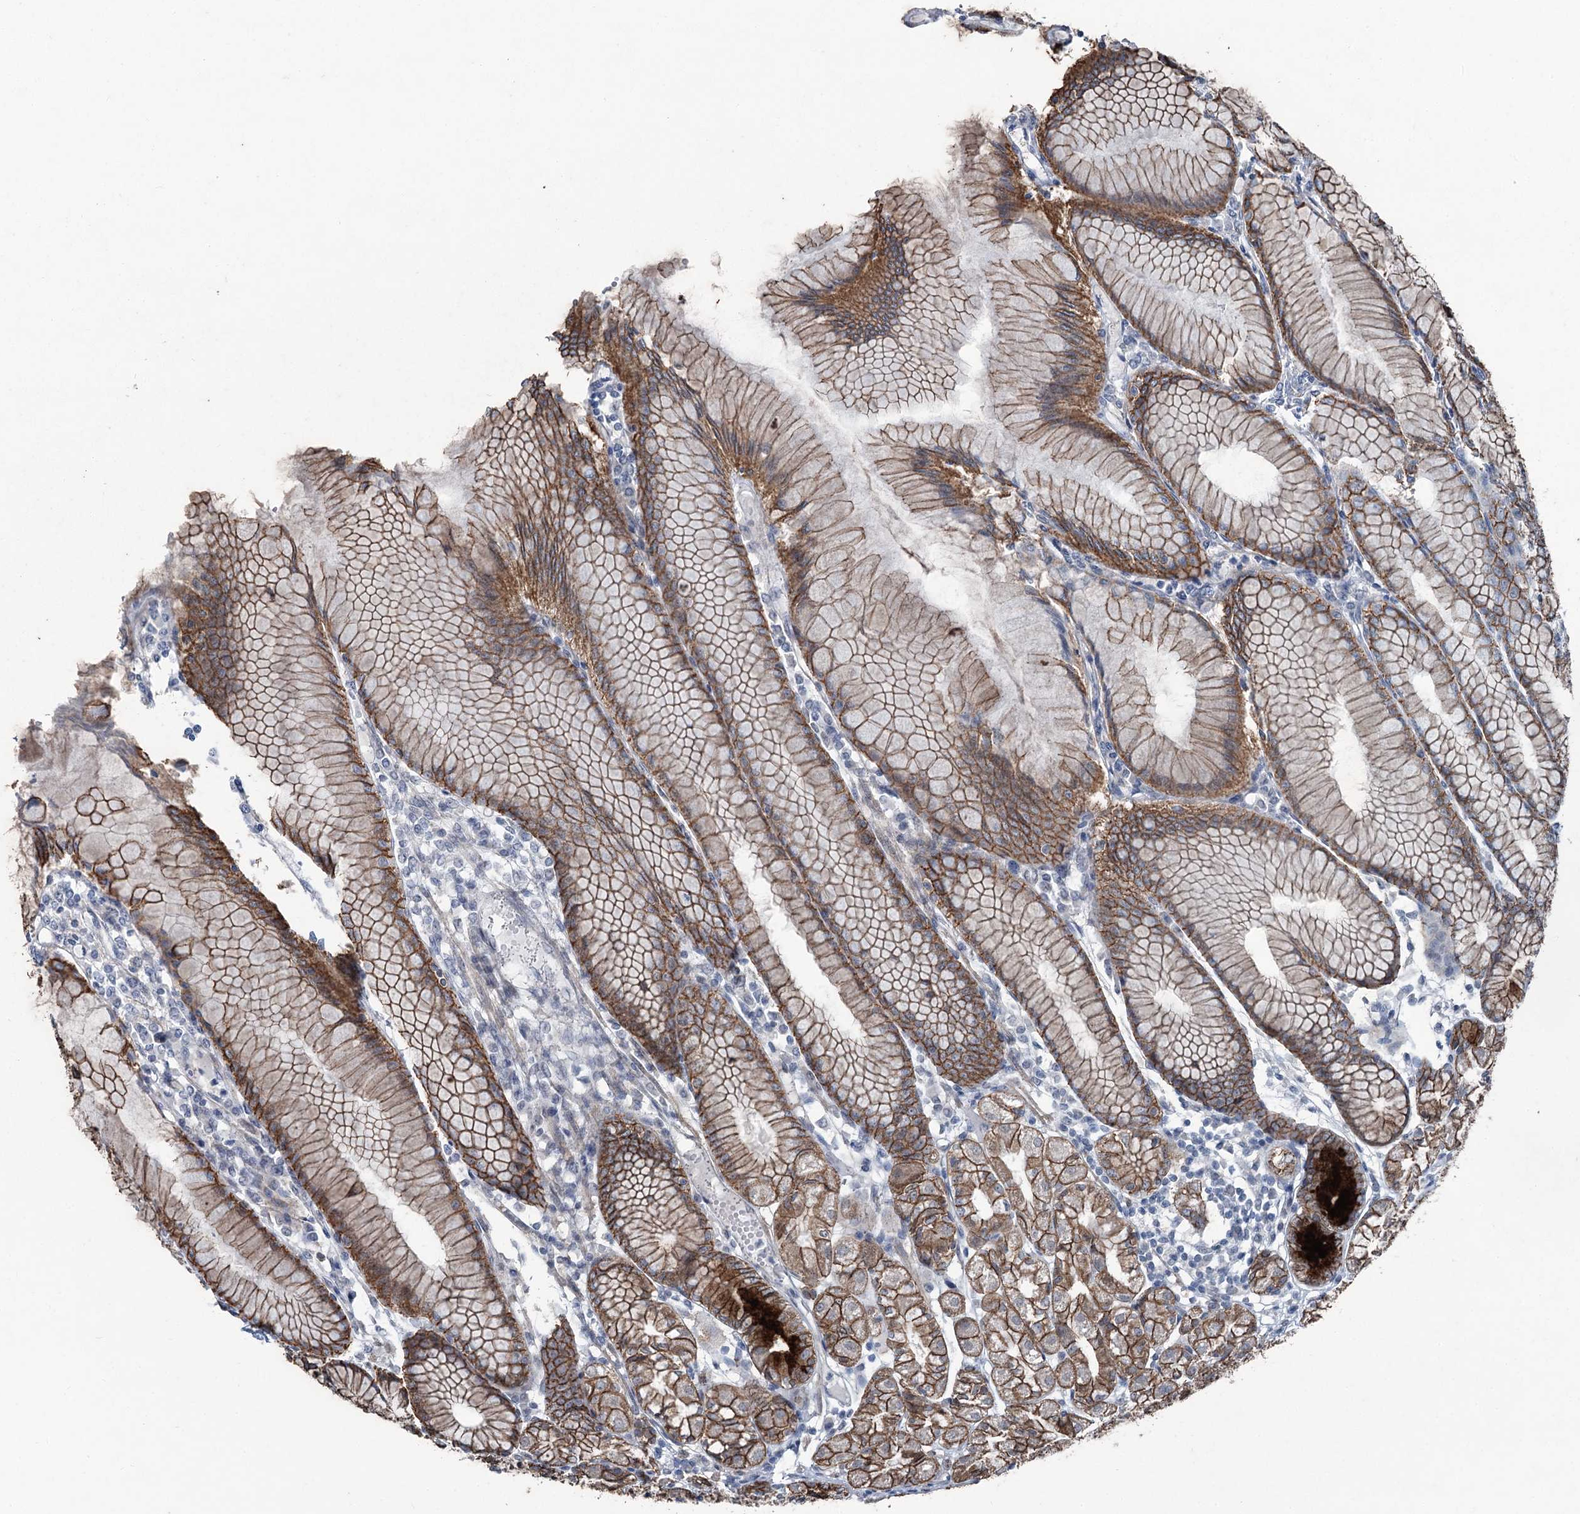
{"staining": {"intensity": "strong", "quantity": ">75%", "location": "cytoplasmic/membranous"}, "tissue": "stomach", "cell_type": "Glandular cells", "image_type": "normal", "snomed": [{"axis": "morphology", "description": "Normal tissue, NOS"}, {"axis": "topography", "description": "Stomach"}], "caption": "Protein expression analysis of normal stomach displays strong cytoplasmic/membranous expression in approximately >75% of glandular cells.", "gene": "FAM120B", "patient": {"sex": "female", "age": 57}}